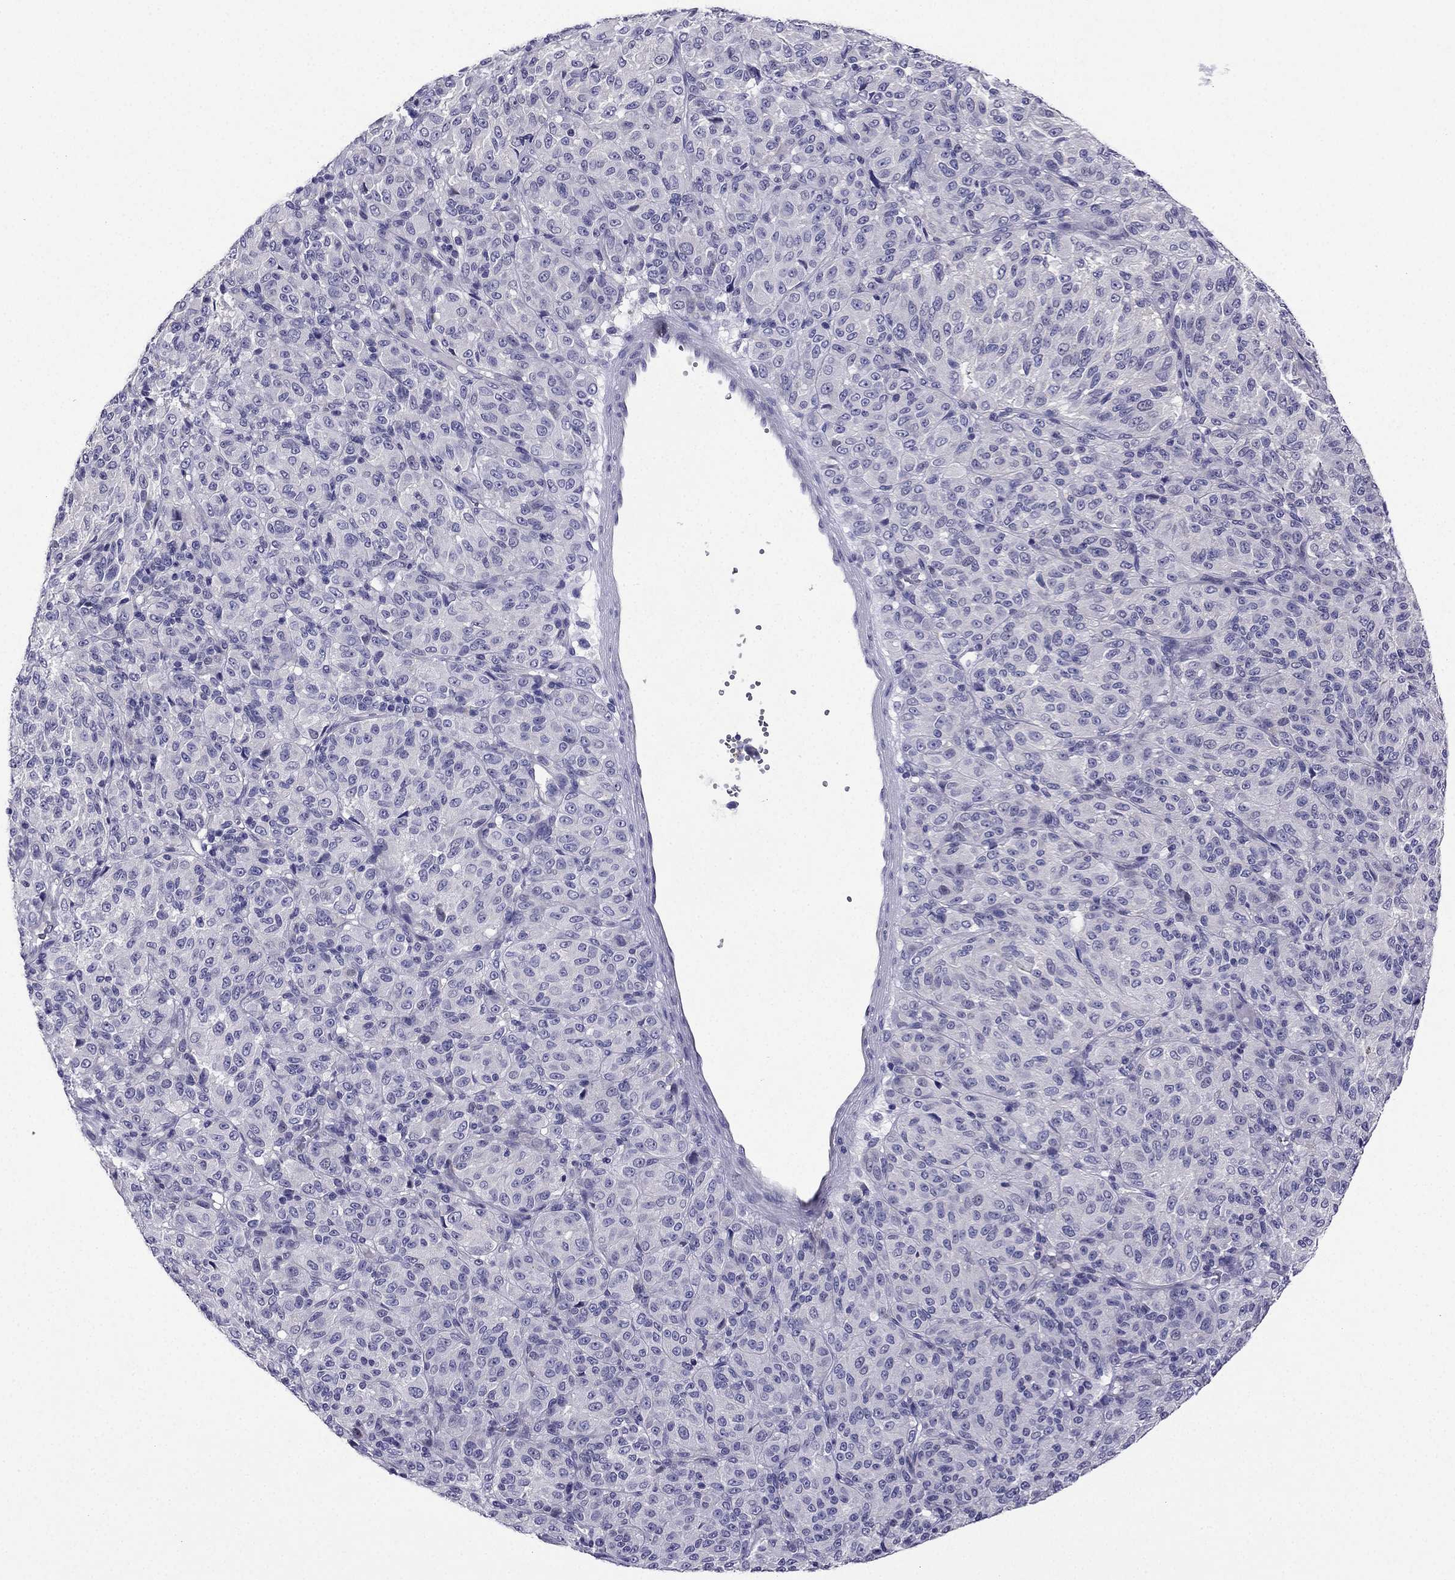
{"staining": {"intensity": "negative", "quantity": "none", "location": "none"}, "tissue": "melanoma", "cell_type": "Tumor cells", "image_type": "cancer", "snomed": [{"axis": "morphology", "description": "Malignant melanoma, Metastatic site"}, {"axis": "topography", "description": "Brain"}], "caption": "IHC histopathology image of neoplastic tissue: melanoma stained with DAB reveals no significant protein staining in tumor cells. (Immunohistochemistry (ihc), brightfield microscopy, high magnification).", "gene": "KCNJ10", "patient": {"sex": "female", "age": 56}}